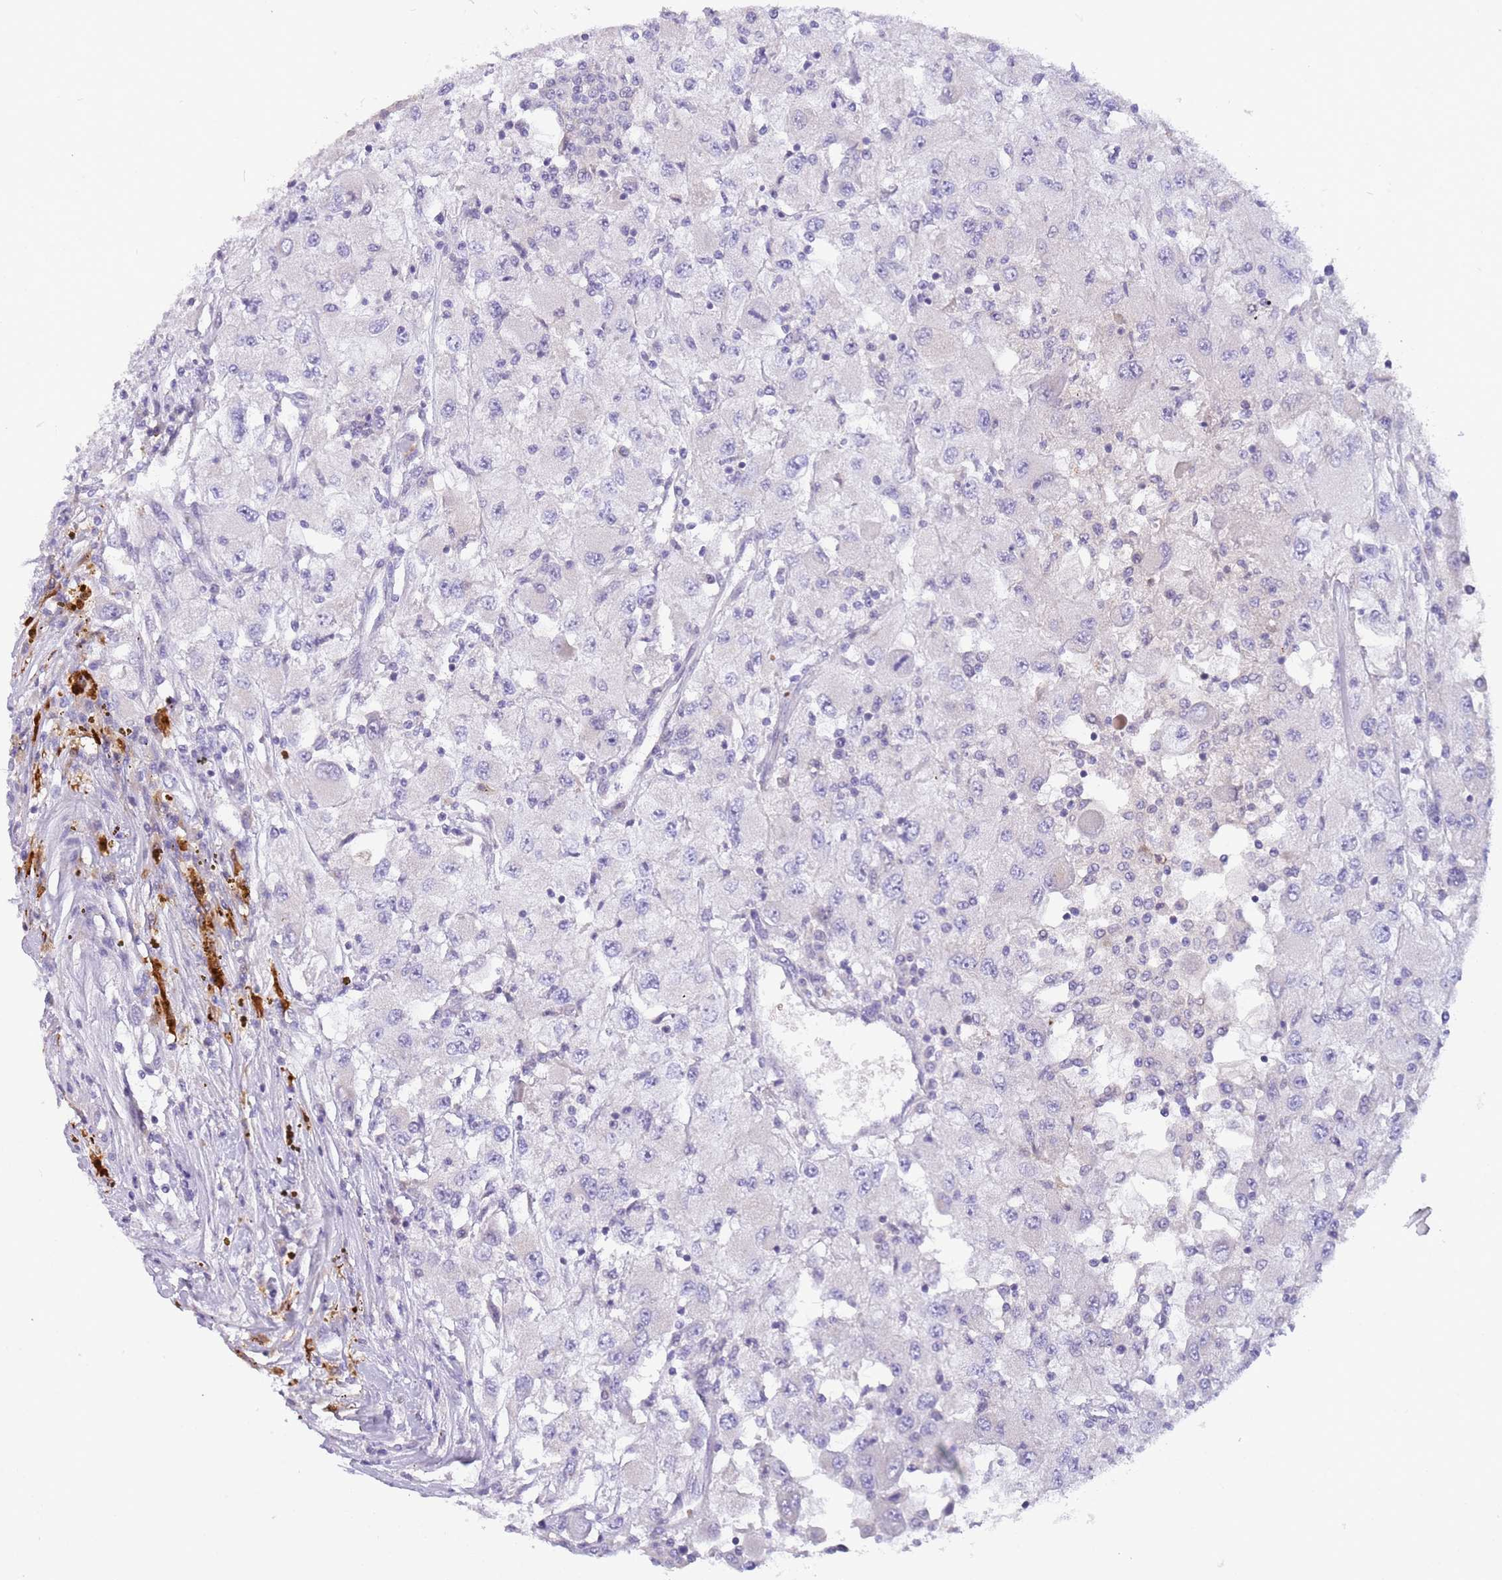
{"staining": {"intensity": "negative", "quantity": "none", "location": "none"}, "tissue": "renal cancer", "cell_type": "Tumor cells", "image_type": "cancer", "snomed": [{"axis": "morphology", "description": "Adenocarcinoma, NOS"}, {"axis": "topography", "description": "Kidney"}], "caption": "This is an immunohistochemistry histopathology image of adenocarcinoma (renal). There is no positivity in tumor cells.", "gene": "DDHD1", "patient": {"sex": "female", "age": 67}}